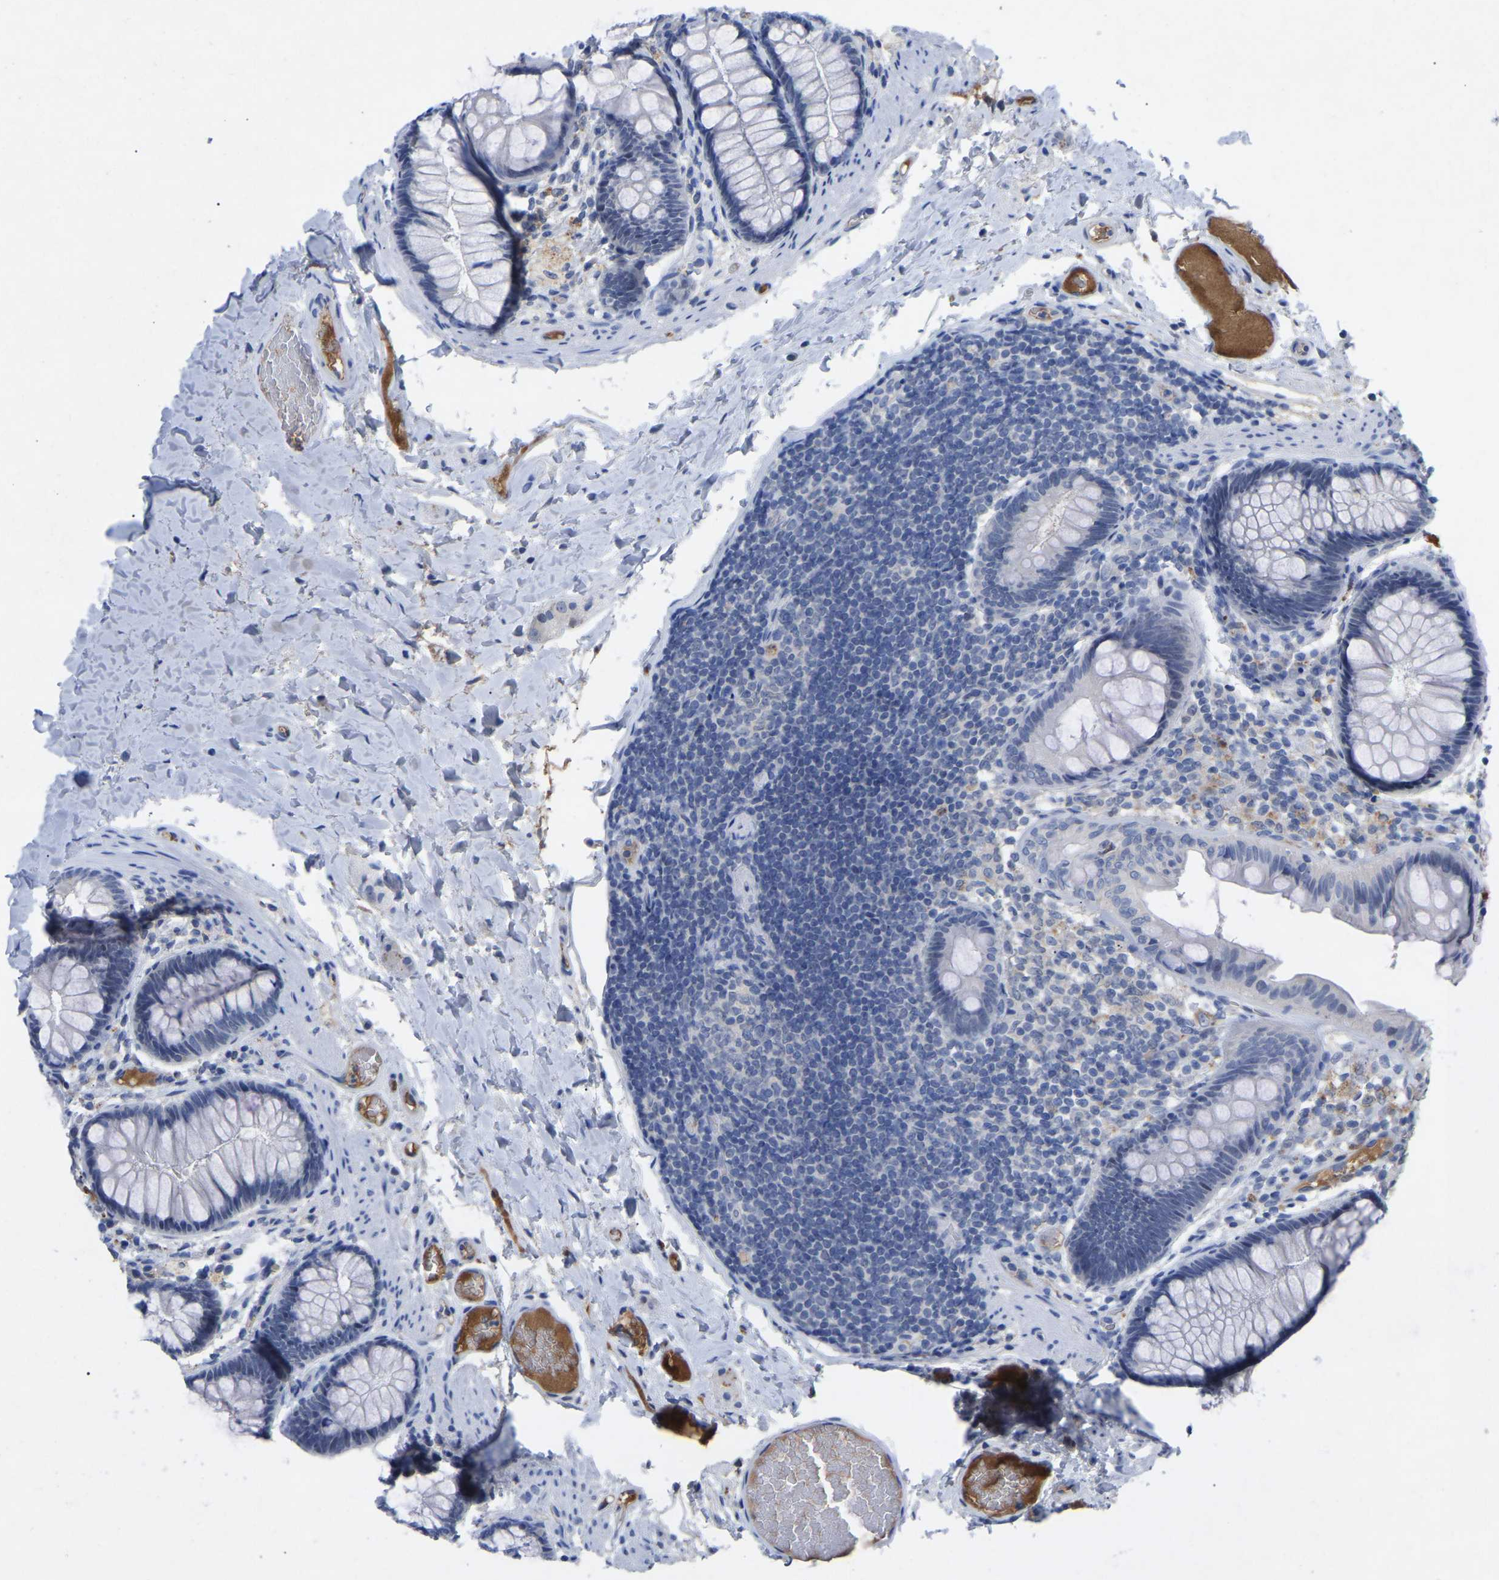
{"staining": {"intensity": "weak", "quantity": ">75%", "location": "cytoplasmic/membranous"}, "tissue": "colon", "cell_type": "Endothelial cells", "image_type": "normal", "snomed": [{"axis": "morphology", "description": "Normal tissue, NOS"}, {"axis": "topography", "description": "Colon"}], "caption": "Human colon stained for a protein (brown) displays weak cytoplasmic/membranous positive expression in approximately >75% of endothelial cells.", "gene": "SMPD2", "patient": {"sex": "female", "age": 56}}